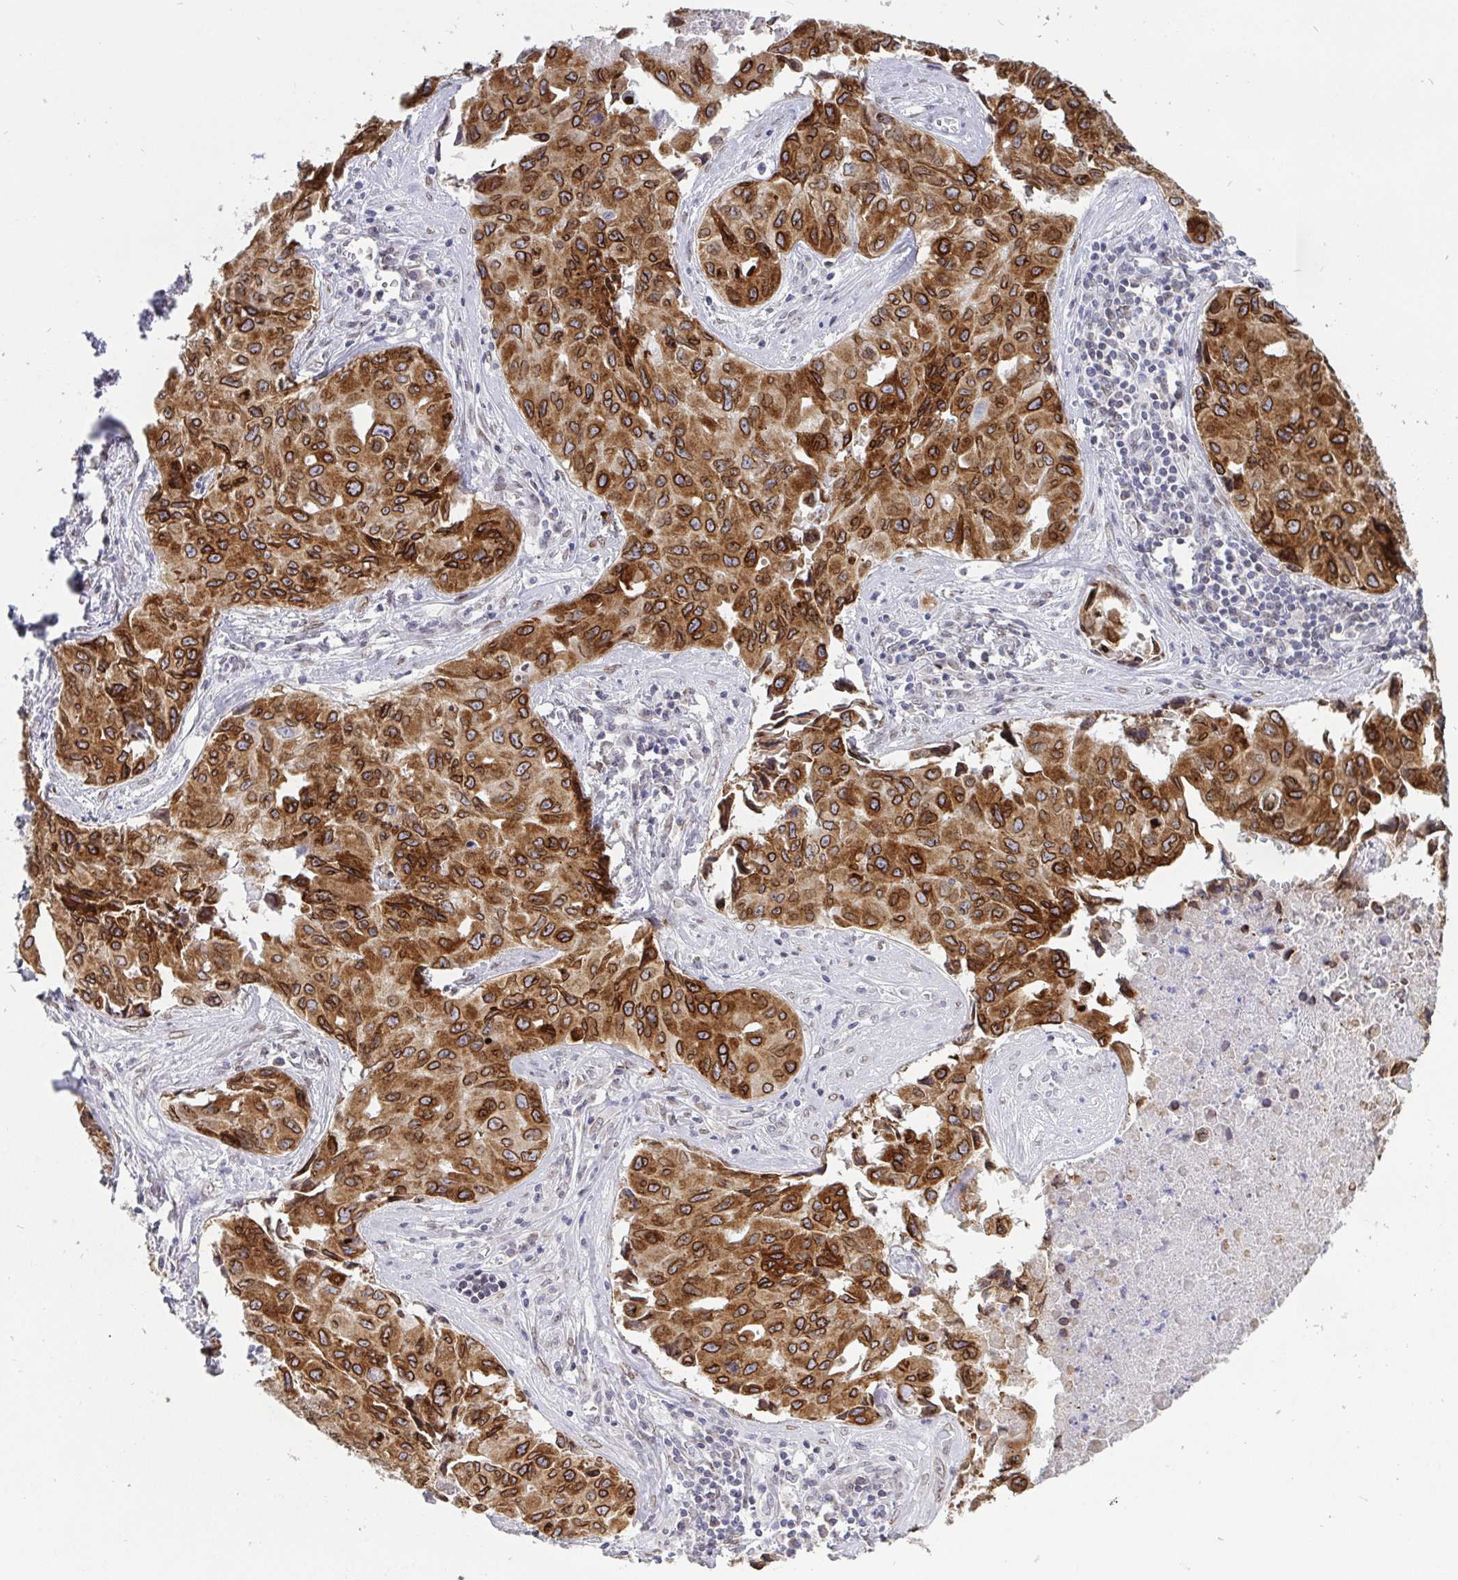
{"staining": {"intensity": "strong", "quantity": ">75%", "location": "cytoplasmic/membranous,nuclear"}, "tissue": "lung cancer", "cell_type": "Tumor cells", "image_type": "cancer", "snomed": [{"axis": "morphology", "description": "Adenocarcinoma, NOS"}, {"axis": "topography", "description": "Lymph node"}, {"axis": "topography", "description": "Lung"}], "caption": "Lung cancer tissue shows strong cytoplasmic/membranous and nuclear positivity in approximately >75% of tumor cells, visualized by immunohistochemistry. Using DAB (3,3'-diaminobenzidine) (brown) and hematoxylin (blue) stains, captured at high magnification using brightfield microscopy.", "gene": "EMD", "patient": {"sex": "male", "age": 64}}